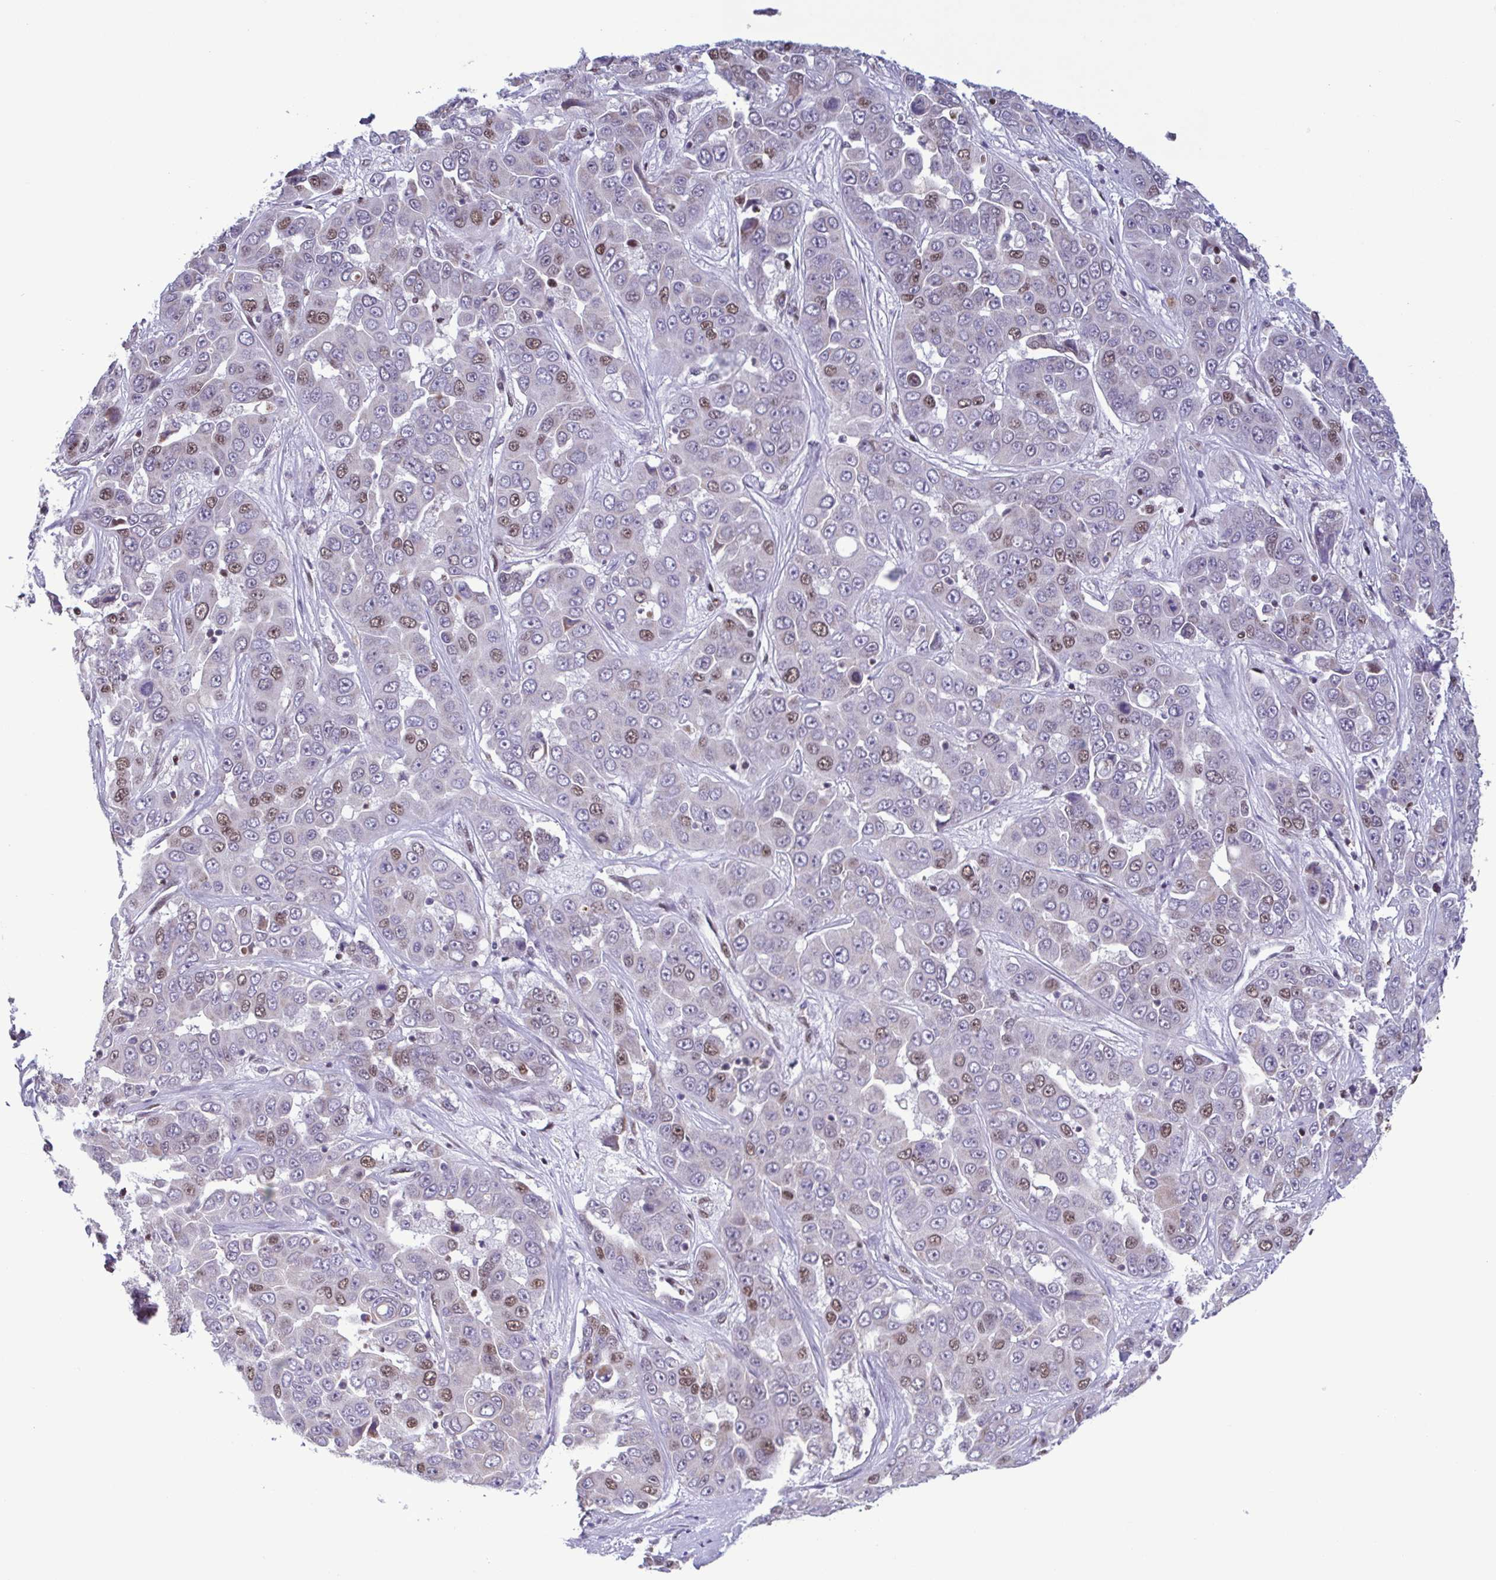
{"staining": {"intensity": "moderate", "quantity": "<25%", "location": "nuclear"}, "tissue": "liver cancer", "cell_type": "Tumor cells", "image_type": "cancer", "snomed": [{"axis": "morphology", "description": "Cholangiocarcinoma"}, {"axis": "topography", "description": "Liver"}], "caption": "A high-resolution image shows immunohistochemistry (IHC) staining of liver cholangiocarcinoma, which reveals moderate nuclear staining in approximately <25% of tumor cells.", "gene": "TIMM21", "patient": {"sex": "female", "age": 52}}